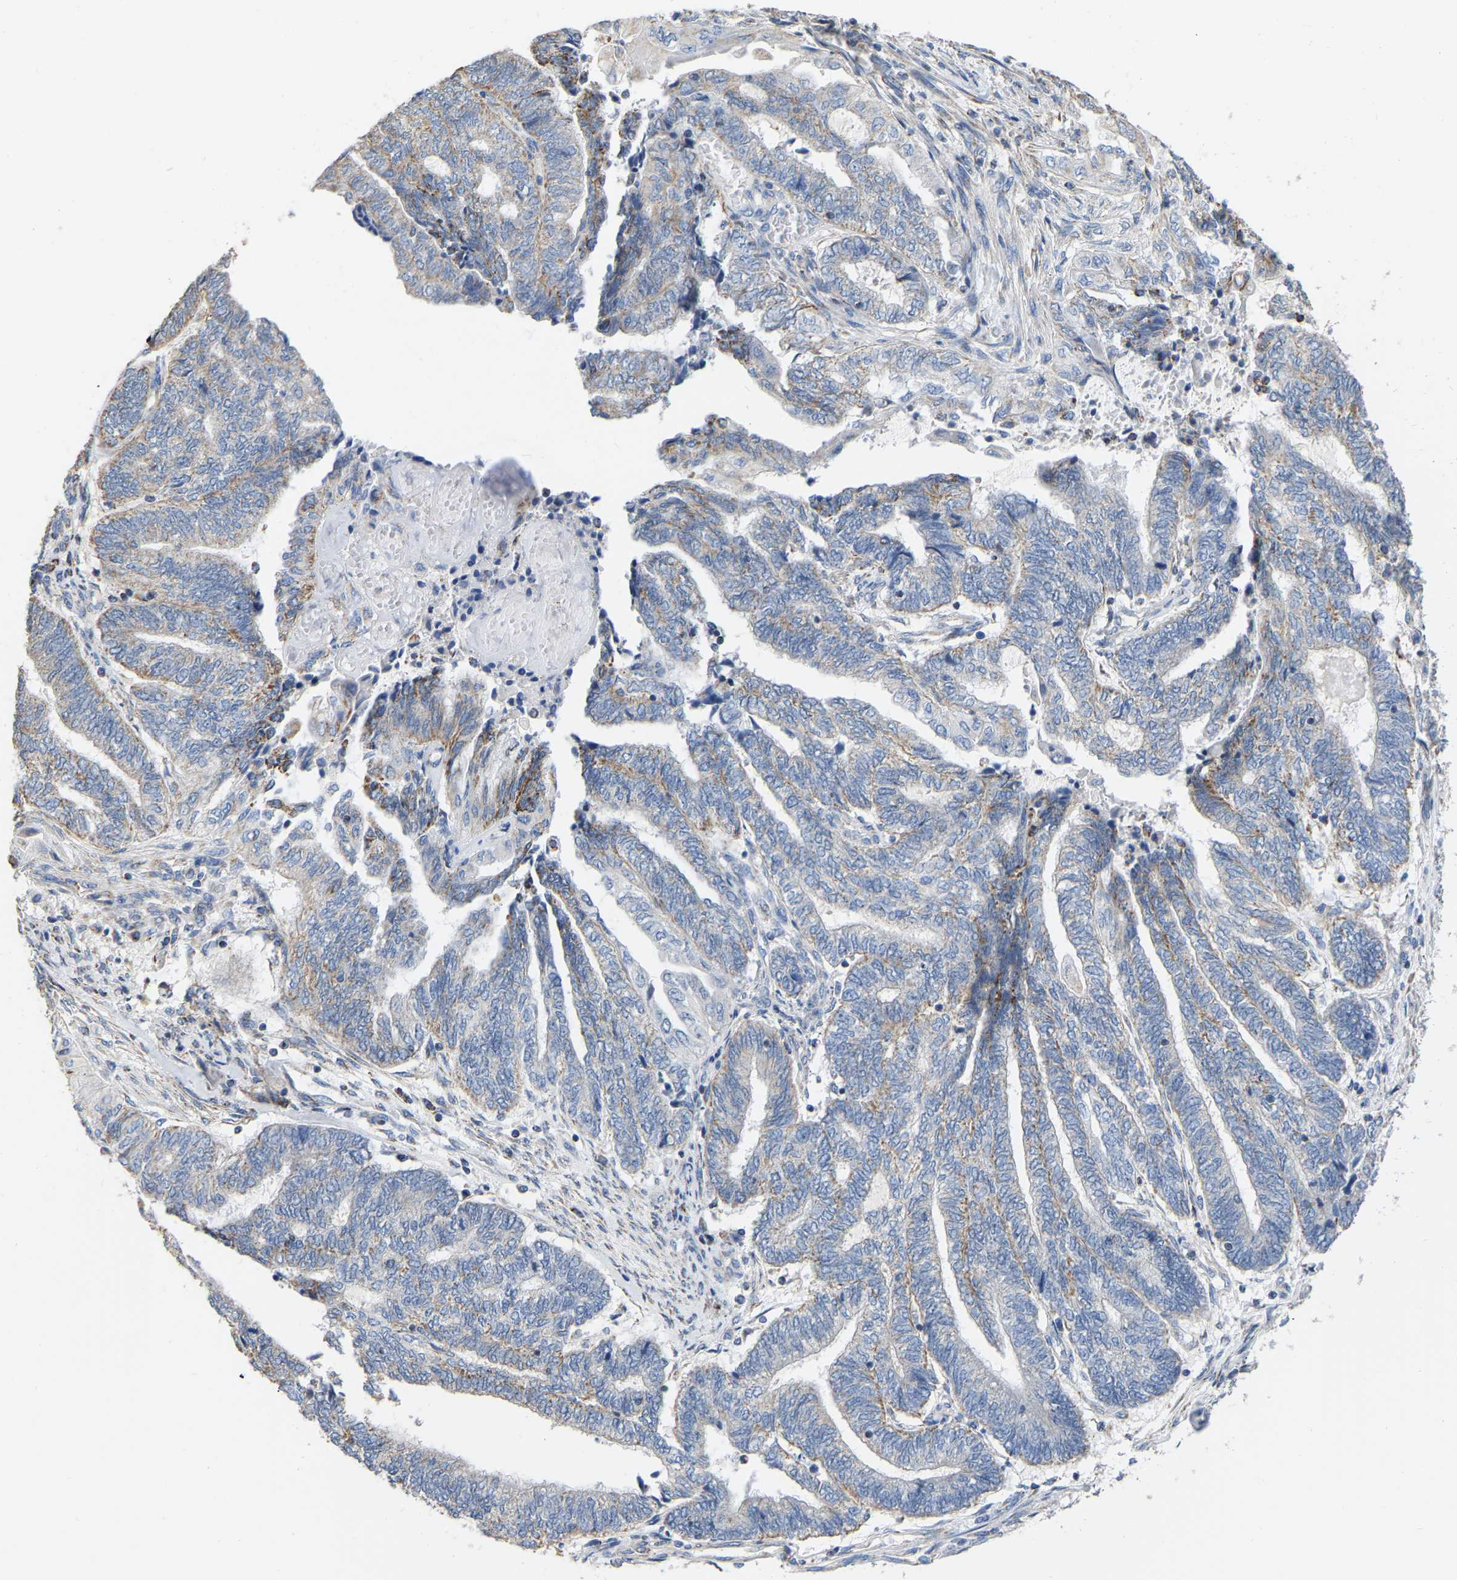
{"staining": {"intensity": "negative", "quantity": "none", "location": "none"}, "tissue": "endometrial cancer", "cell_type": "Tumor cells", "image_type": "cancer", "snomed": [{"axis": "morphology", "description": "Adenocarcinoma, NOS"}, {"axis": "topography", "description": "Uterus"}, {"axis": "topography", "description": "Endometrium"}], "caption": "DAB immunohistochemical staining of adenocarcinoma (endometrial) displays no significant staining in tumor cells.", "gene": "CBLB", "patient": {"sex": "female", "age": 70}}